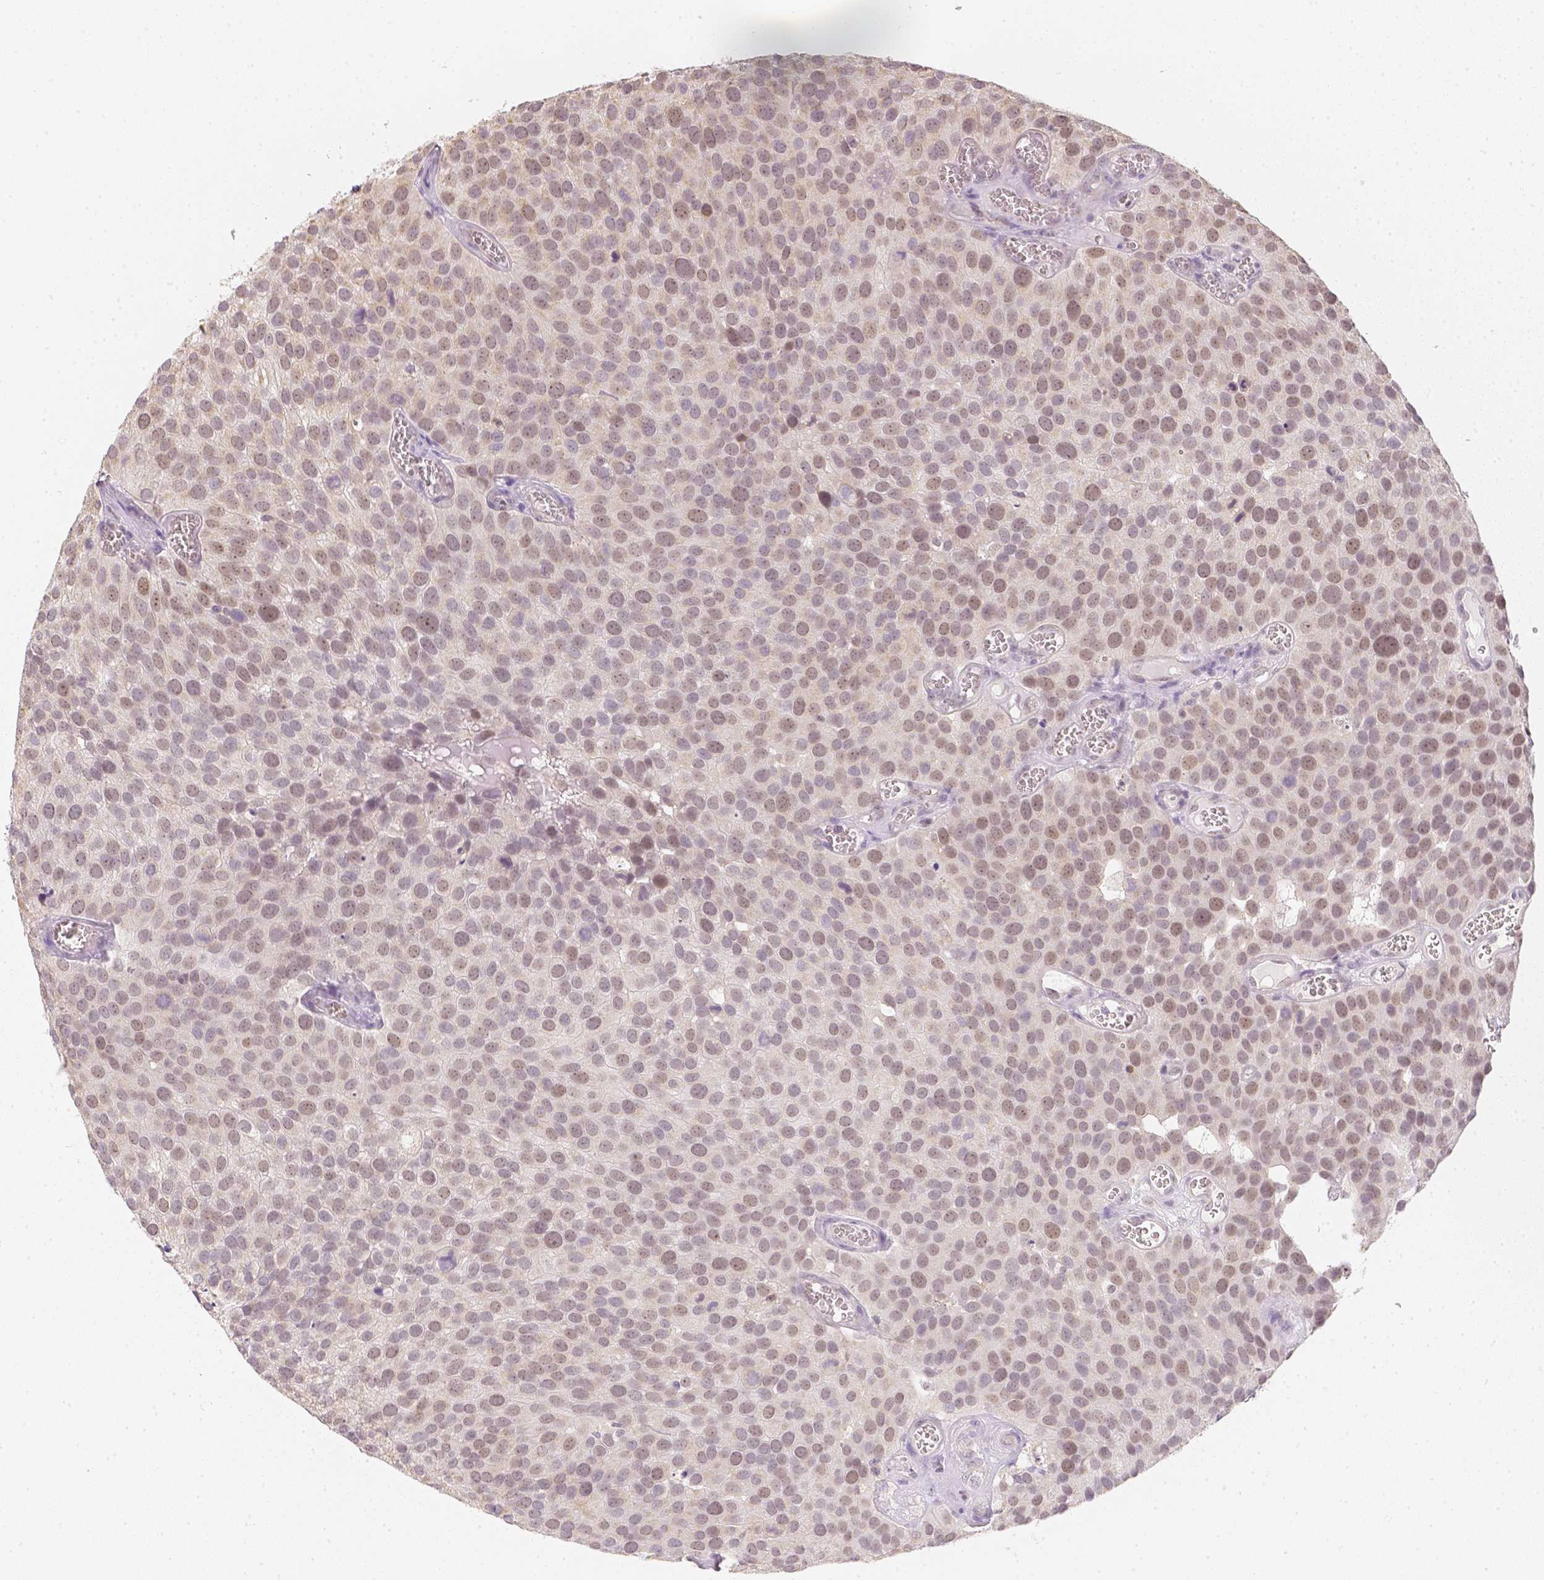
{"staining": {"intensity": "moderate", "quantity": ">75%", "location": "cytoplasmic/membranous"}, "tissue": "urothelial cancer", "cell_type": "Tumor cells", "image_type": "cancer", "snomed": [{"axis": "morphology", "description": "Urothelial carcinoma, Low grade"}, {"axis": "topography", "description": "Urinary bladder"}], "caption": "An IHC photomicrograph of tumor tissue is shown. Protein staining in brown highlights moderate cytoplasmic/membranous positivity in urothelial cancer within tumor cells. Immunohistochemistry (ihc) stains the protein in brown and the nuclei are stained blue.", "gene": "NVL", "patient": {"sex": "female", "age": 69}}